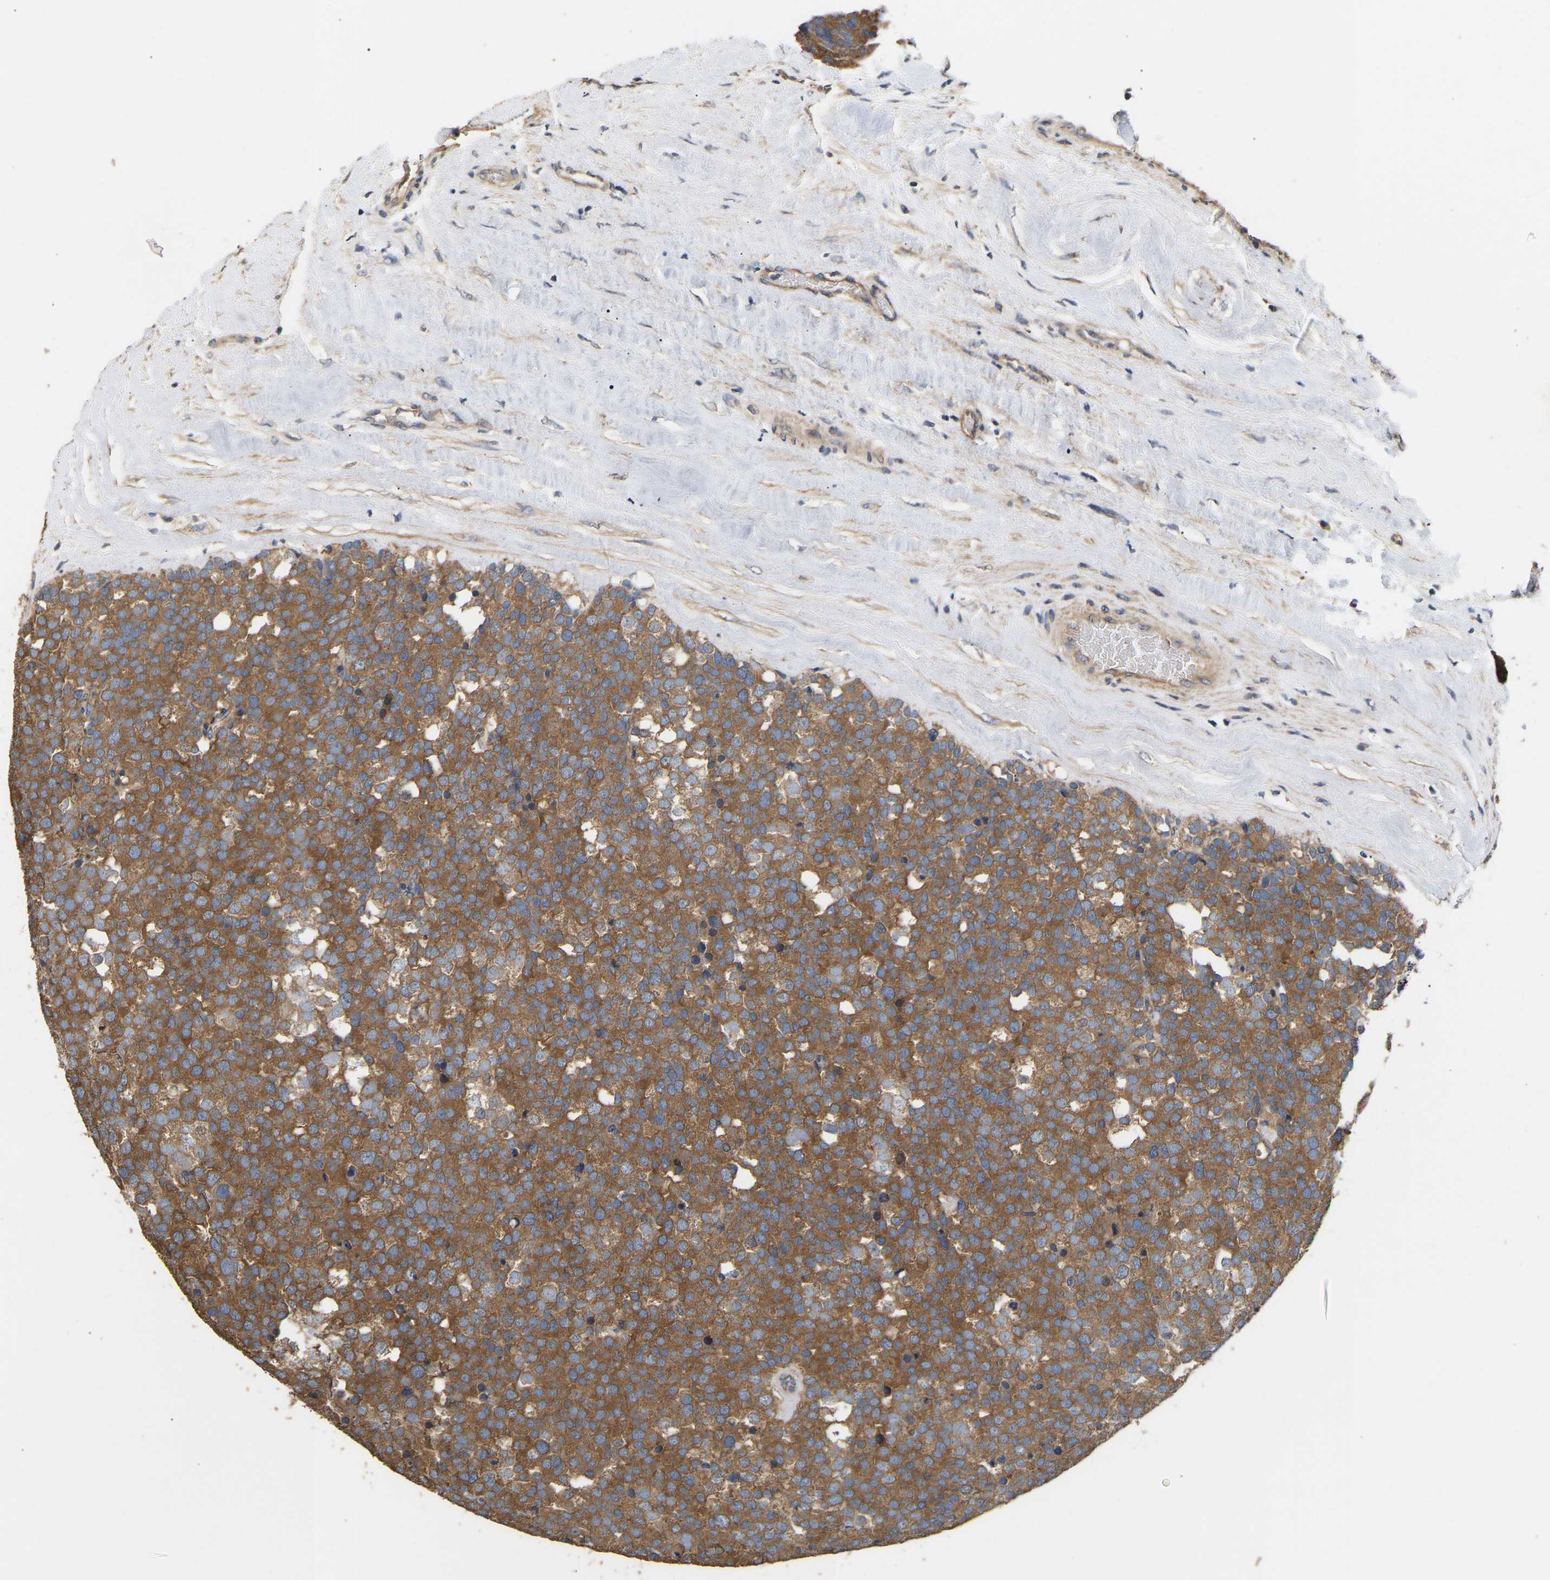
{"staining": {"intensity": "moderate", "quantity": ">75%", "location": "cytoplasmic/membranous"}, "tissue": "testis cancer", "cell_type": "Tumor cells", "image_type": "cancer", "snomed": [{"axis": "morphology", "description": "Normal tissue, NOS"}, {"axis": "morphology", "description": "Seminoma, NOS"}, {"axis": "topography", "description": "Testis"}], "caption": "Testis seminoma was stained to show a protein in brown. There is medium levels of moderate cytoplasmic/membranous positivity in approximately >75% of tumor cells.", "gene": "AIMP2", "patient": {"sex": "male", "age": 71}}